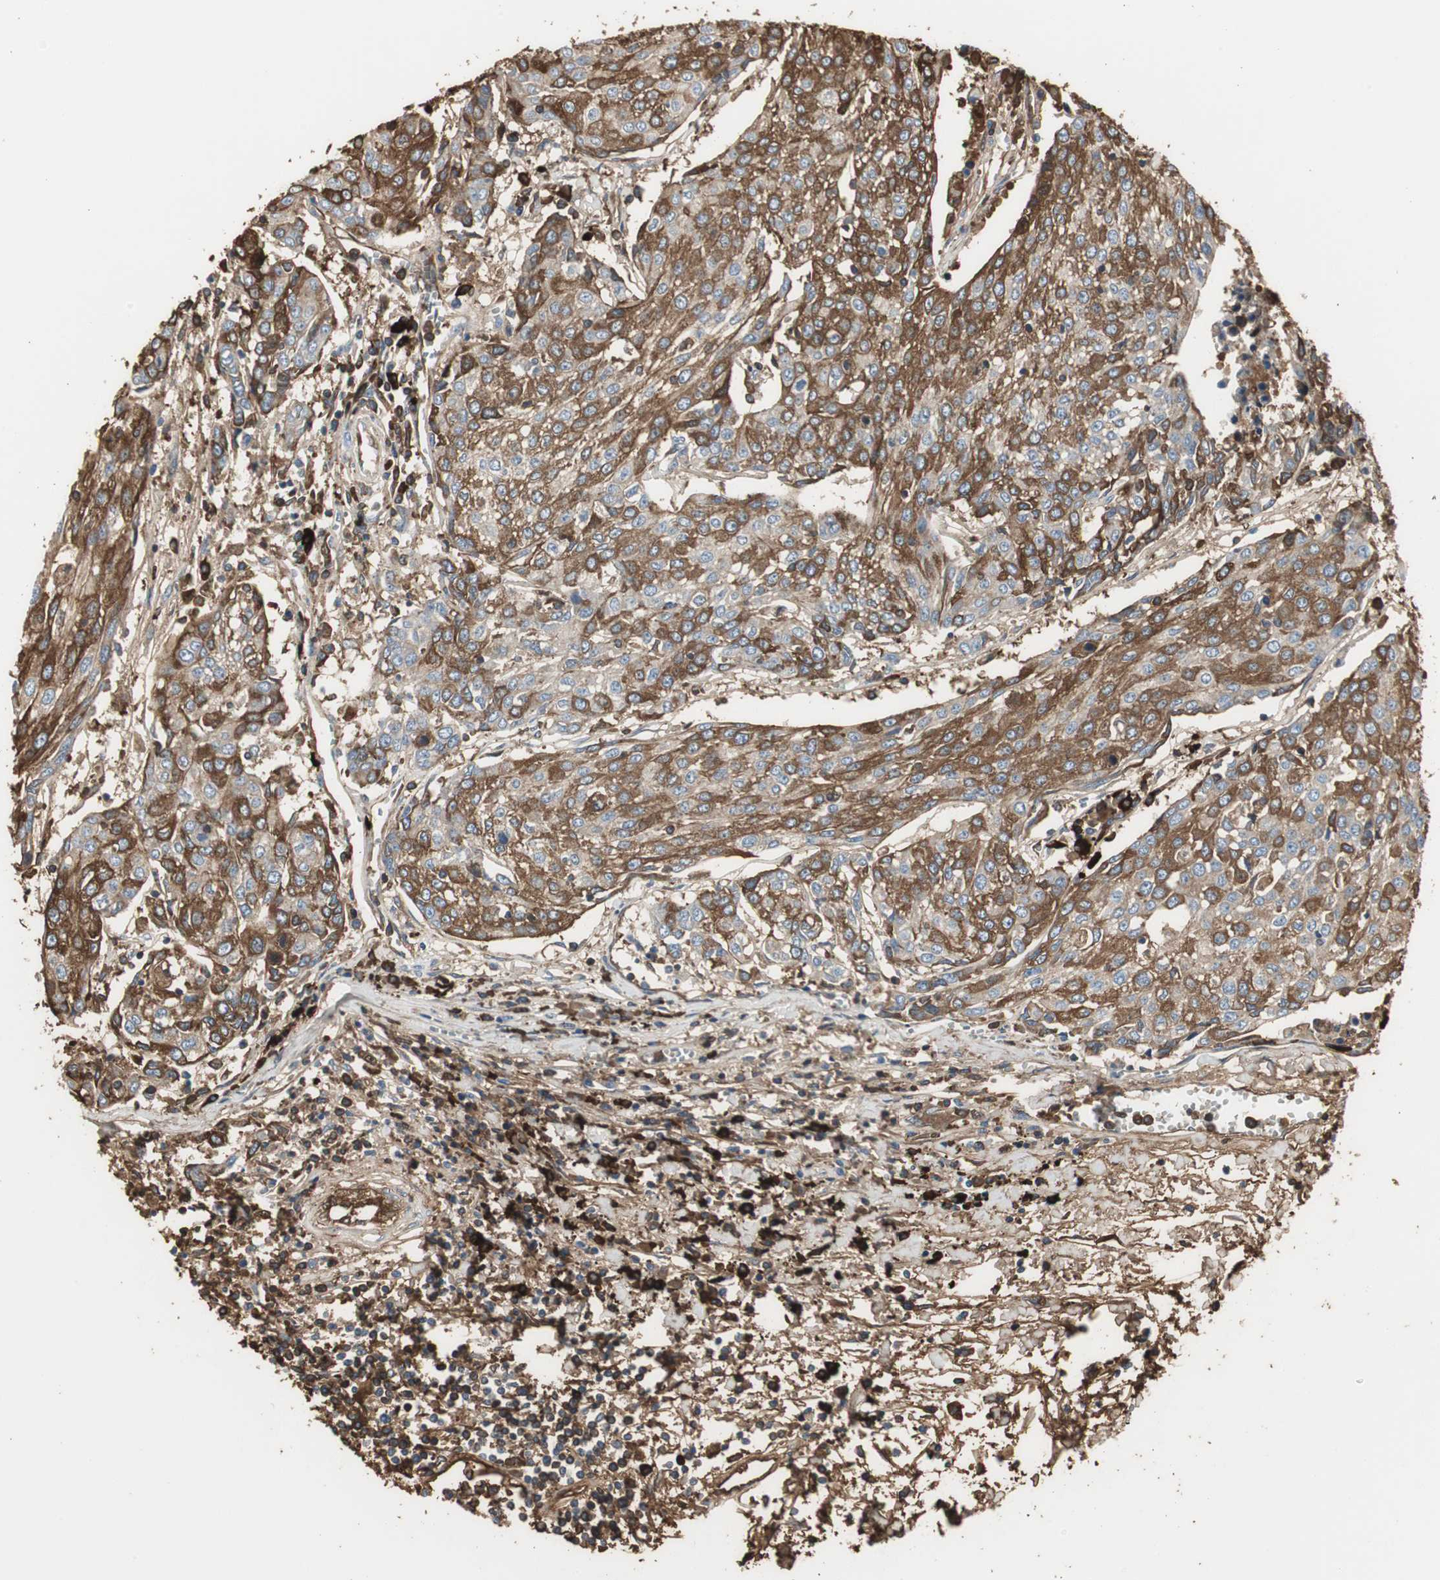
{"staining": {"intensity": "strong", "quantity": ">75%", "location": "cytoplasmic/membranous"}, "tissue": "urothelial cancer", "cell_type": "Tumor cells", "image_type": "cancer", "snomed": [{"axis": "morphology", "description": "Urothelial carcinoma, High grade"}, {"axis": "topography", "description": "Urinary bladder"}], "caption": "Strong cytoplasmic/membranous positivity is present in approximately >75% of tumor cells in urothelial cancer. The staining was performed using DAB, with brown indicating positive protein expression. Nuclei are stained blue with hematoxylin.", "gene": "IGHA1", "patient": {"sex": "female", "age": 85}}